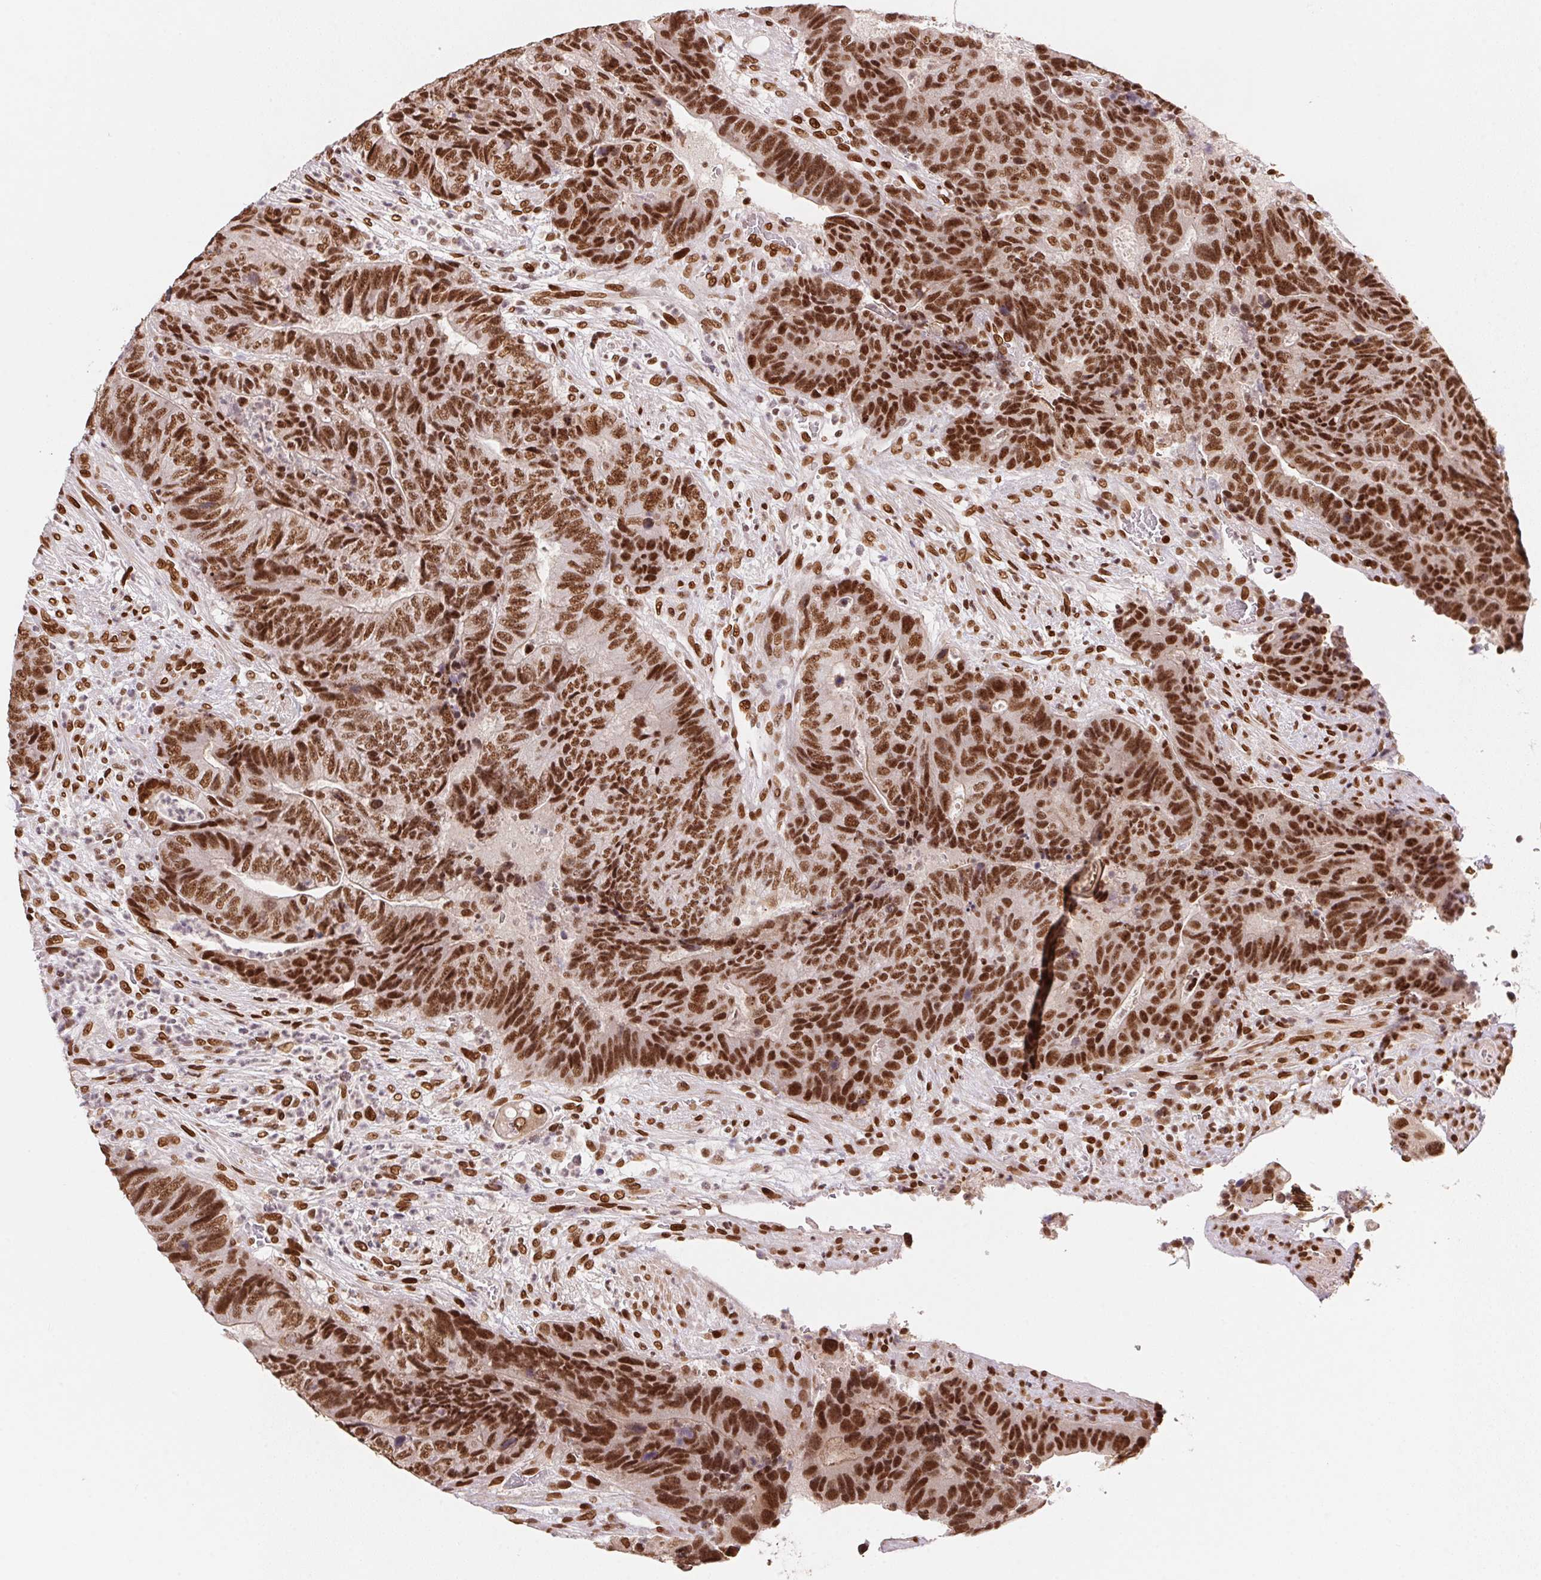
{"staining": {"intensity": "strong", "quantity": ">75%", "location": "nuclear"}, "tissue": "colorectal cancer", "cell_type": "Tumor cells", "image_type": "cancer", "snomed": [{"axis": "morphology", "description": "Normal tissue, NOS"}, {"axis": "morphology", "description": "Adenocarcinoma, NOS"}, {"axis": "topography", "description": "Colon"}], "caption": "Human colorectal adenocarcinoma stained for a protein (brown) reveals strong nuclear positive expression in approximately >75% of tumor cells.", "gene": "SAP30BP", "patient": {"sex": "female", "age": 48}}